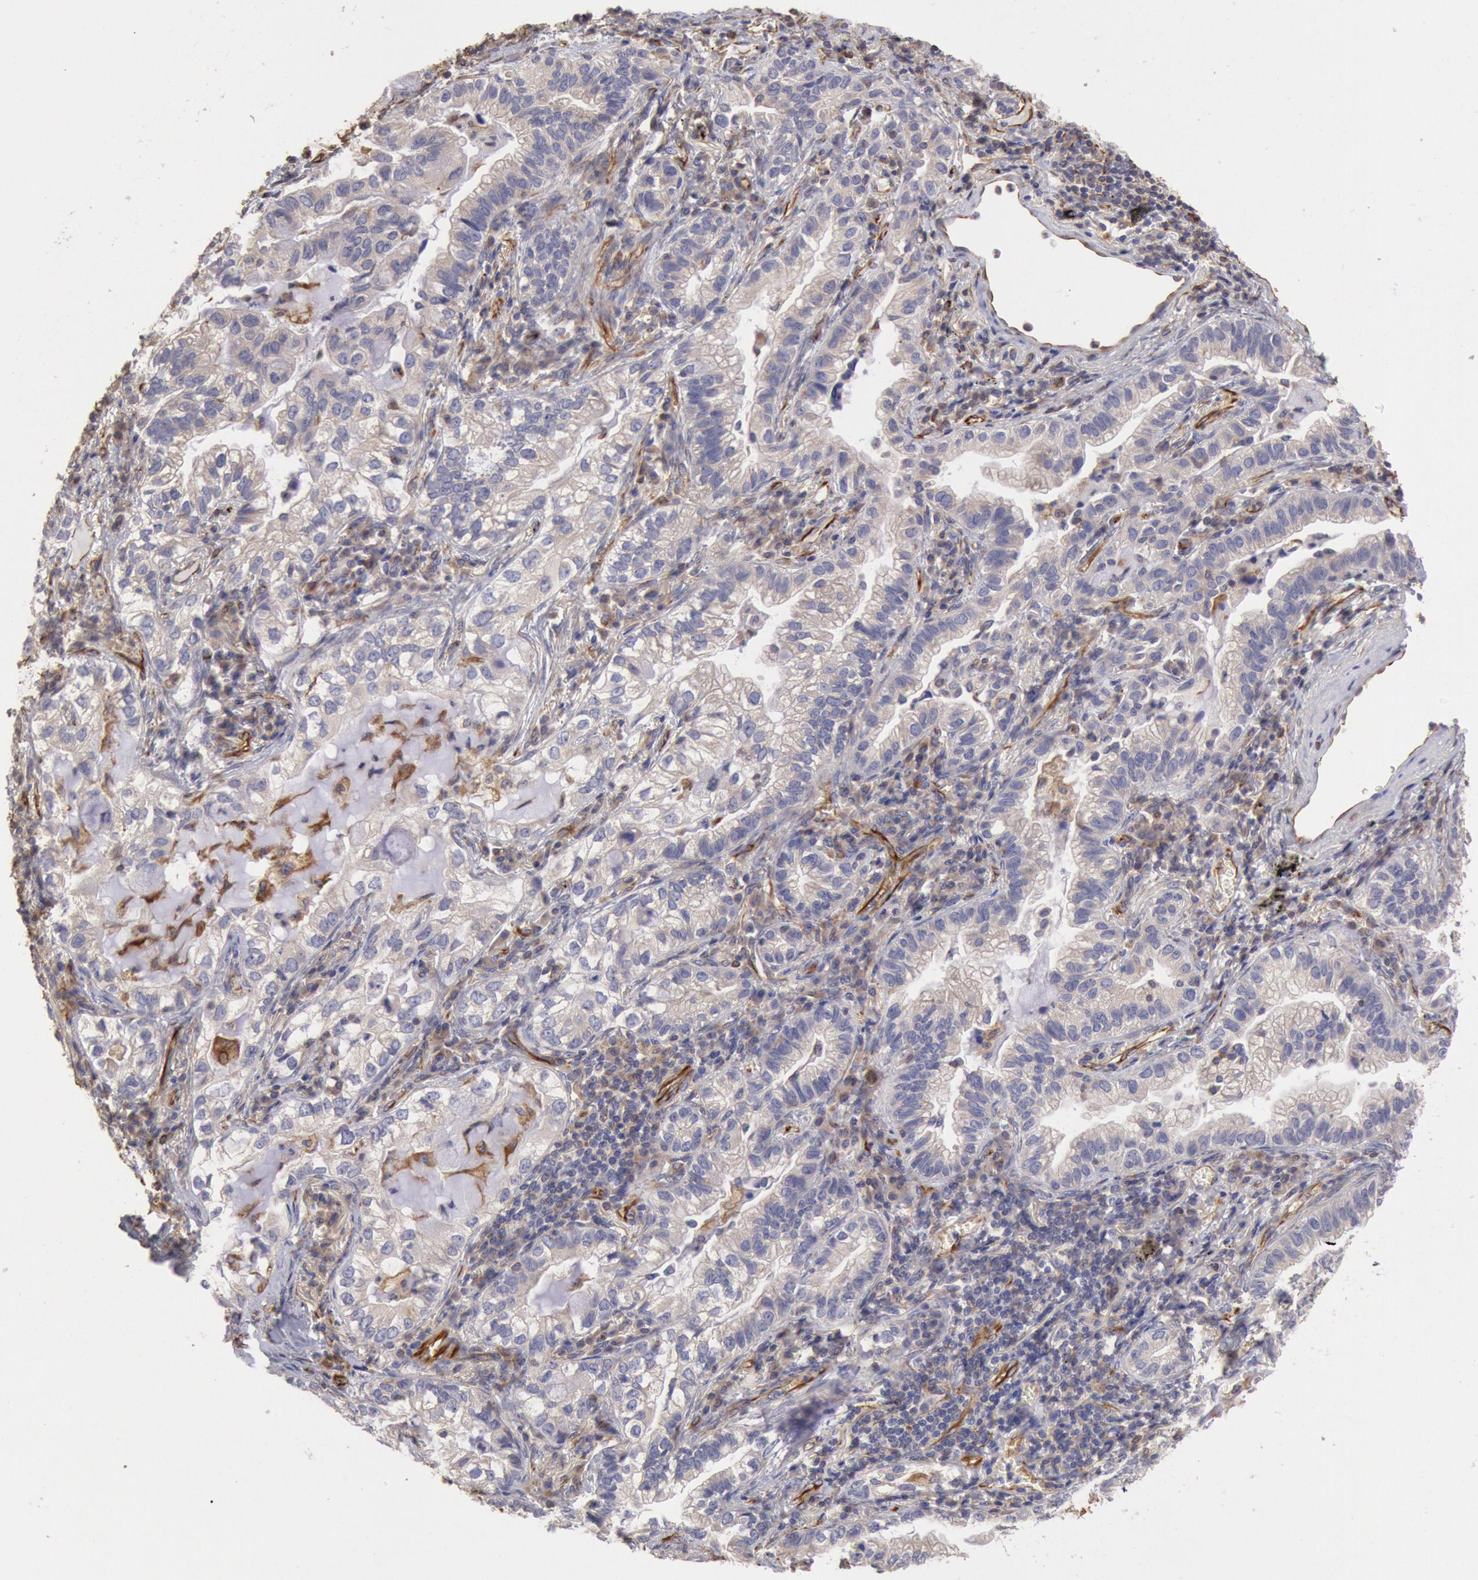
{"staining": {"intensity": "negative", "quantity": "none", "location": "none"}, "tissue": "lung cancer", "cell_type": "Tumor cells", "image_type": "cancer", "snomed": [{"axis": "morphology", "description": "Adenocarcinoma, NOS"}, {"axis": "topography", "description": "Lung"}], "caption": "Immunohistochemistry histopathology image of adenocarcinoma (lung) stained for a protein (brown), which displays no expression in tumor cells.", "gene": "RNF139", "patient": {"sex": "female", "age": 50}}